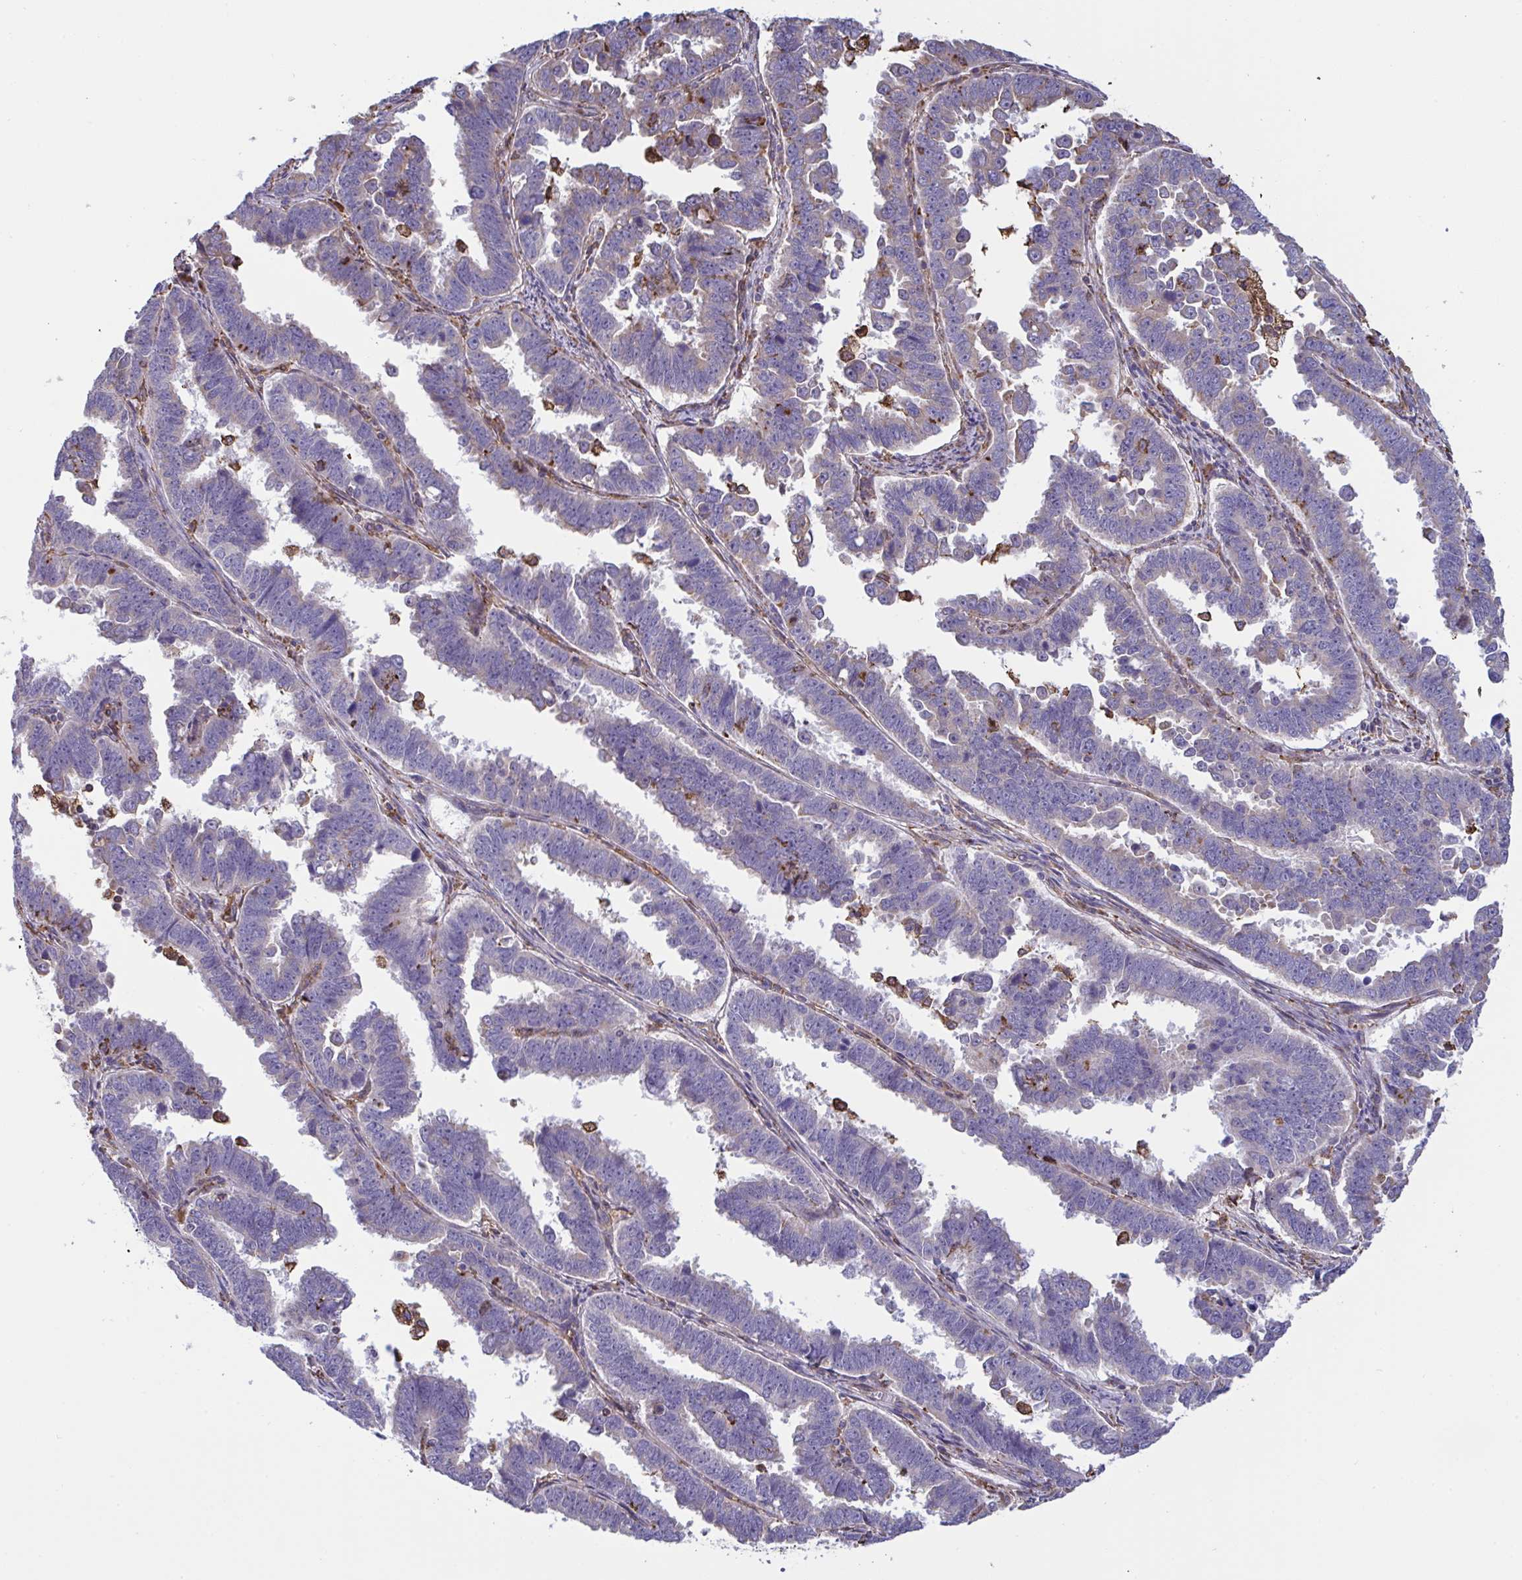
{"staining": {"intensity": "negative", "quantity": "none", "location": "none"}, "tissue": "endometrial cancer", "cell_type": "Tumor cells", "image_type": "cancer", "snomed": [{"axis": "morphology", "description": "Adenocarcinoma, NOS"}, {"axis": "topography", "description": "Endometrium"}], "caption": "Histopathology image shows no significant protein positivity in tumor cells of endometrial adenocarcinoma.", "gene": "MYMK", "patient": {"sex": "female", "age": 75}}